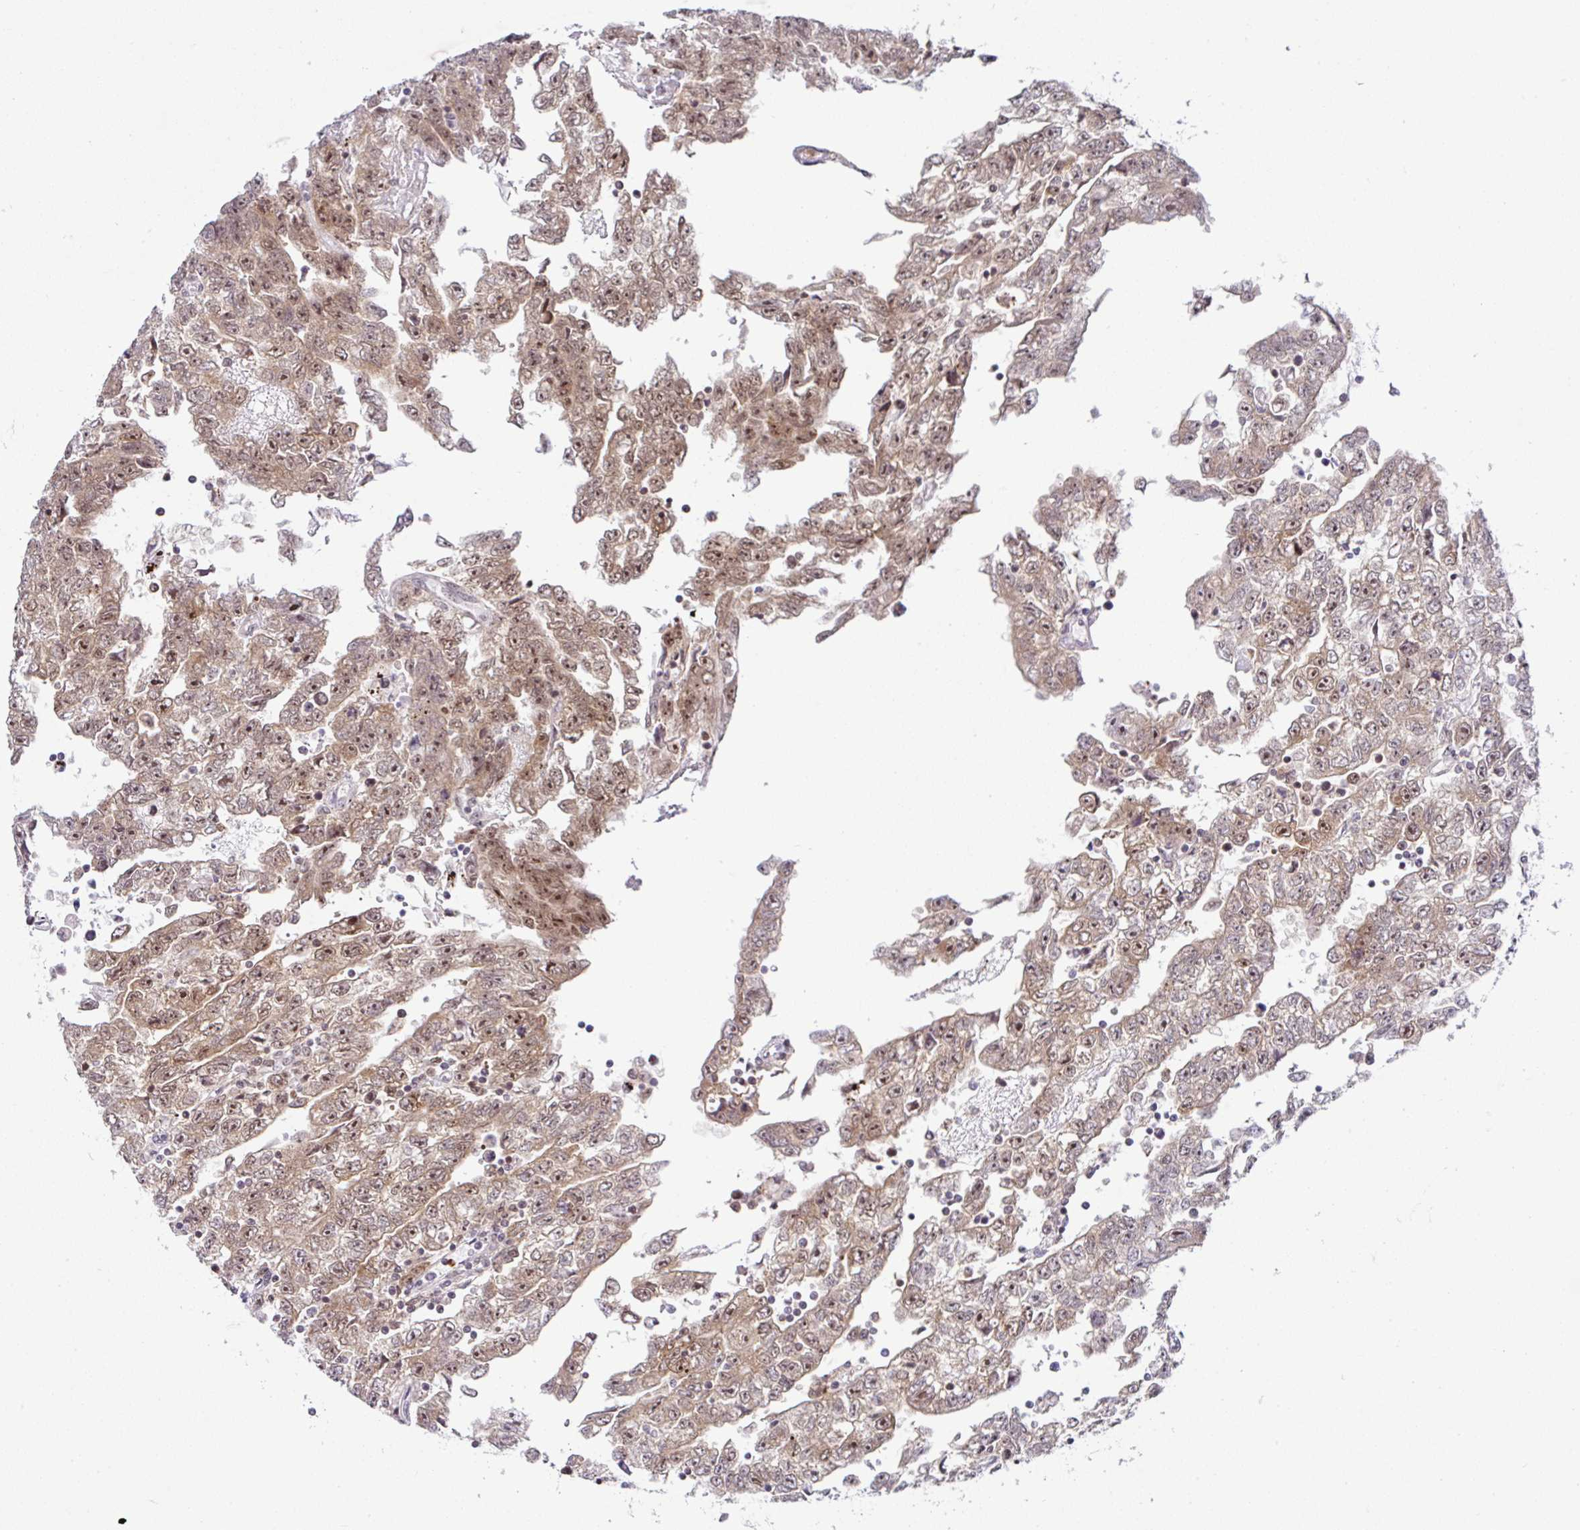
{"staining": {"intensity": "moderate", "quantity": ">75%", "location": "cytoplasmic/membranous,nuclear"}, "tissue": "testis cancer", "cell_type": "Tumor cells", "image_type": "cancer", "snomed": [{"axis": "morphology", "description": "Carcinoma, Embryonal, NOS"}, {"axis": "topography", "description": "Testis"}], "caption": "Immunohistochemistry image of neoplastic tissue: embryonal carcinoma (testis) stained using IHC demonstrates medium levels of moderate protein expression localized specifically in the cytoplasmic/membranous and nuclear of tumor cells, appearing as a cytoplasmic/membranous and nuclear brown color.", "gene": "PTPN2", "patient": {"sex": "male", "age": 25}}